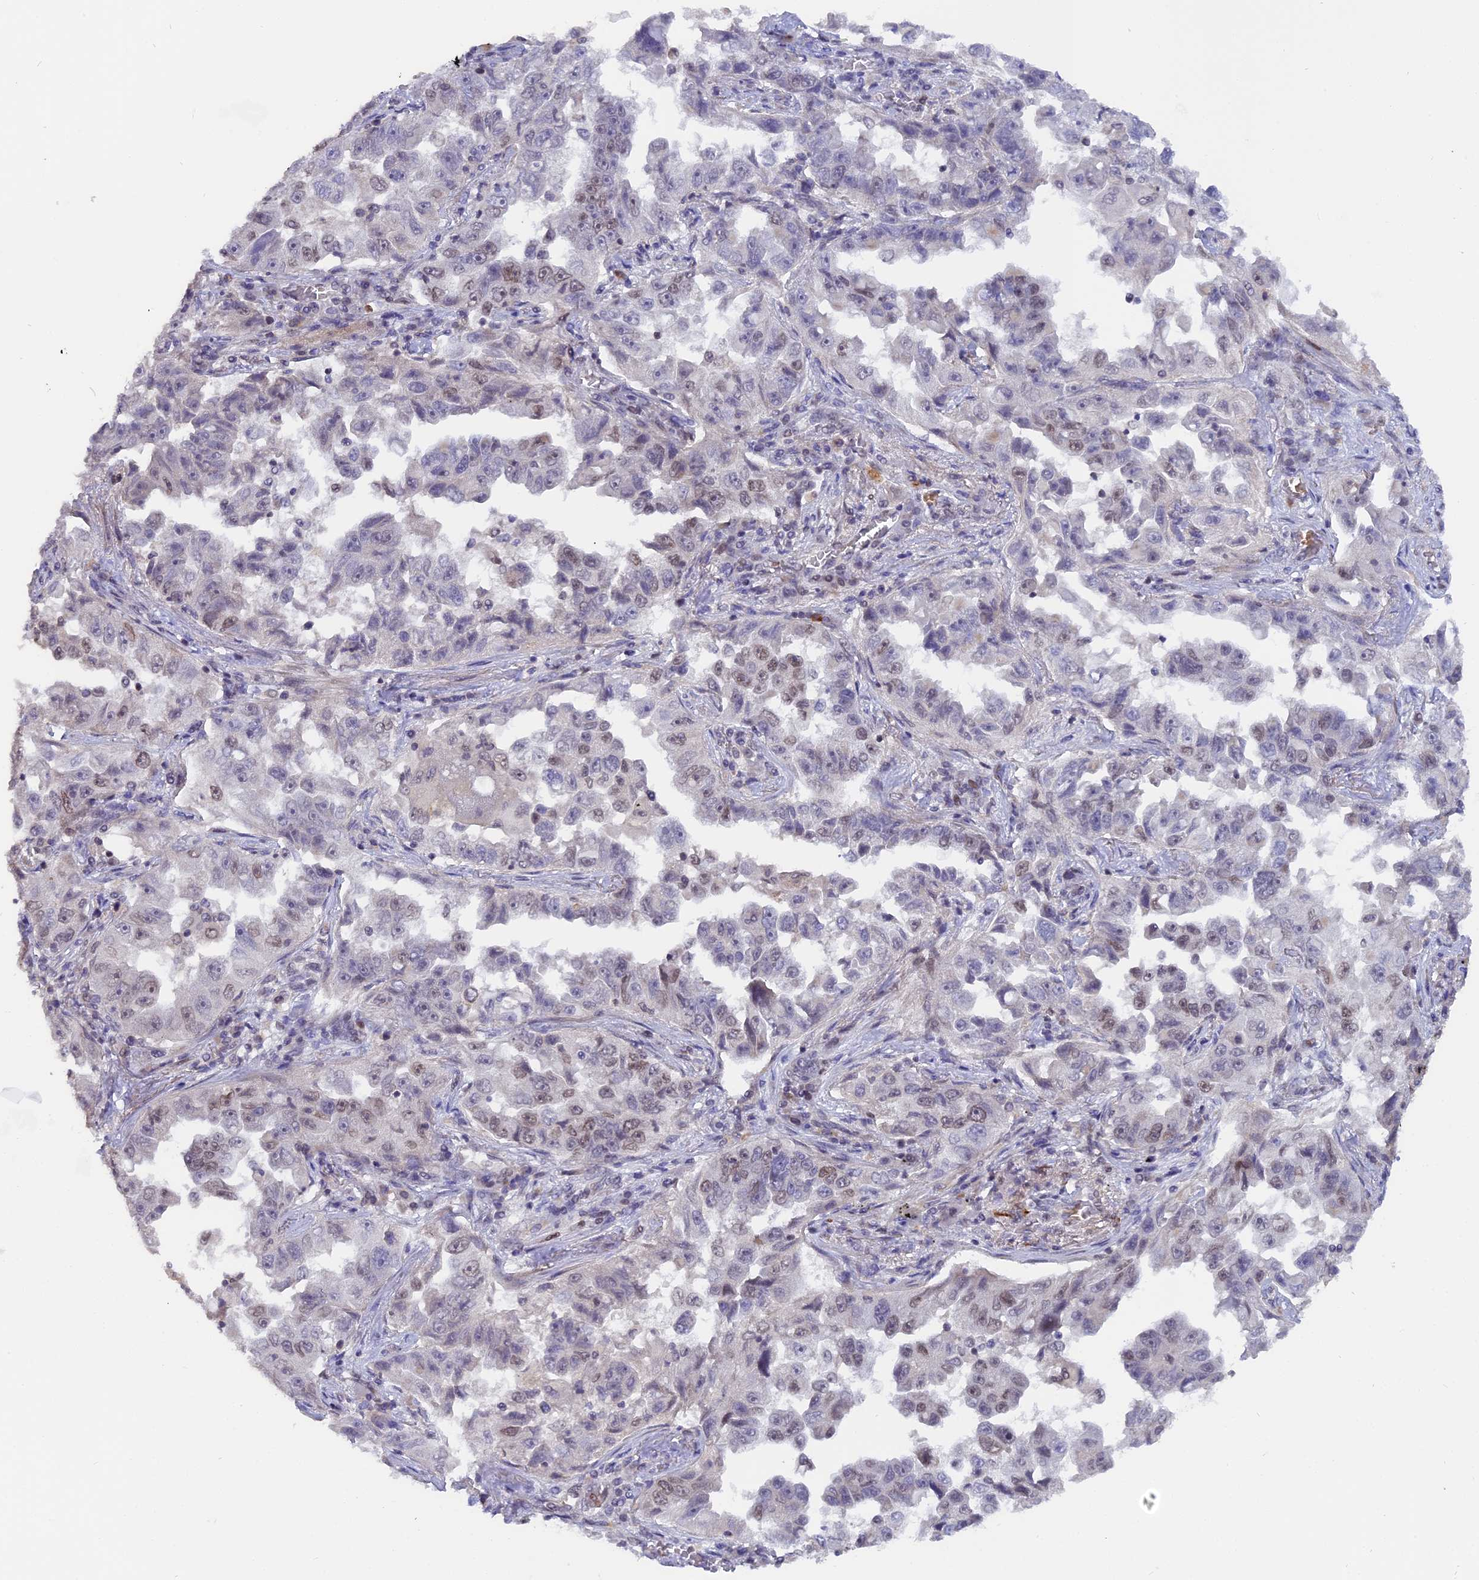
{"staining": {"intensity": "weak", "quantity": "<25%", "location": "nuclear"}, "tissue": "lung cancer", "cell_type": "Tumor cells", "image_type": "cancer", "snomed": [{"axis": "morphology", "description": "Adenocarcinoma, NOS"}, {"axis": "topography", "description": "Lung"}], "caption": "Tumor cells show no significant staining in lung cancer.", "gene": "PYGO1", "patient": {"sex": "female", "age": 51}}